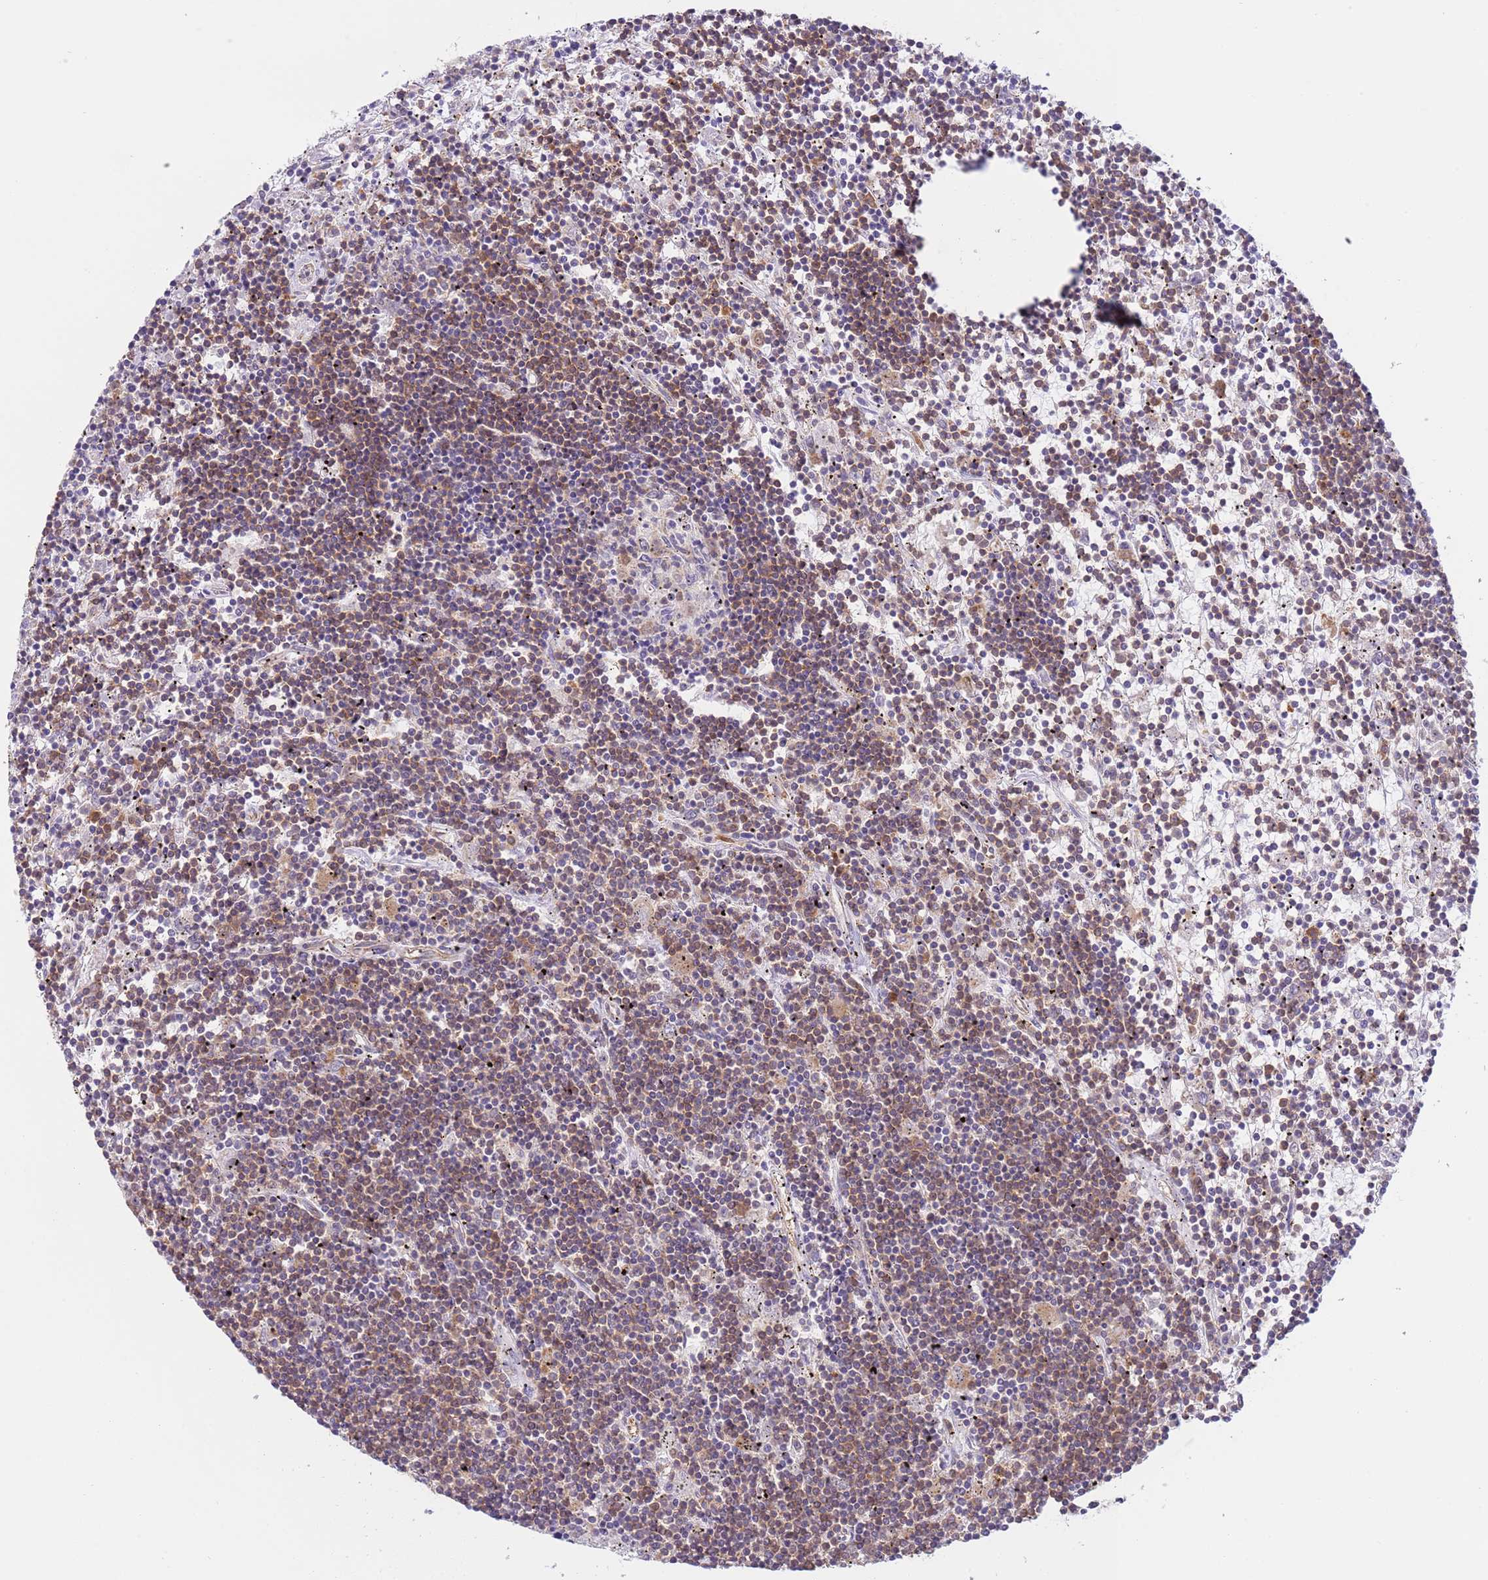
{"staining": {"intensity": "moderate", "quantity": "25%-75%", "location": "cytoplasmic/membranous"}, "tissue": "lymphoma", "cell_type": "Tumor cells", "image_type": "cancer", "snomed": [{"axis": "morphology", "description": "Malignant lymphoma, non-Hodgkin's type, Low grade"}, {"axis": "topography", "description": "Spleen"}], "caption": "Lymphoma stained with a protein marker reveals moderate staining in tumor cells.", "gene": "VARS1", "patient": {"sex": "male", "age": 76}}